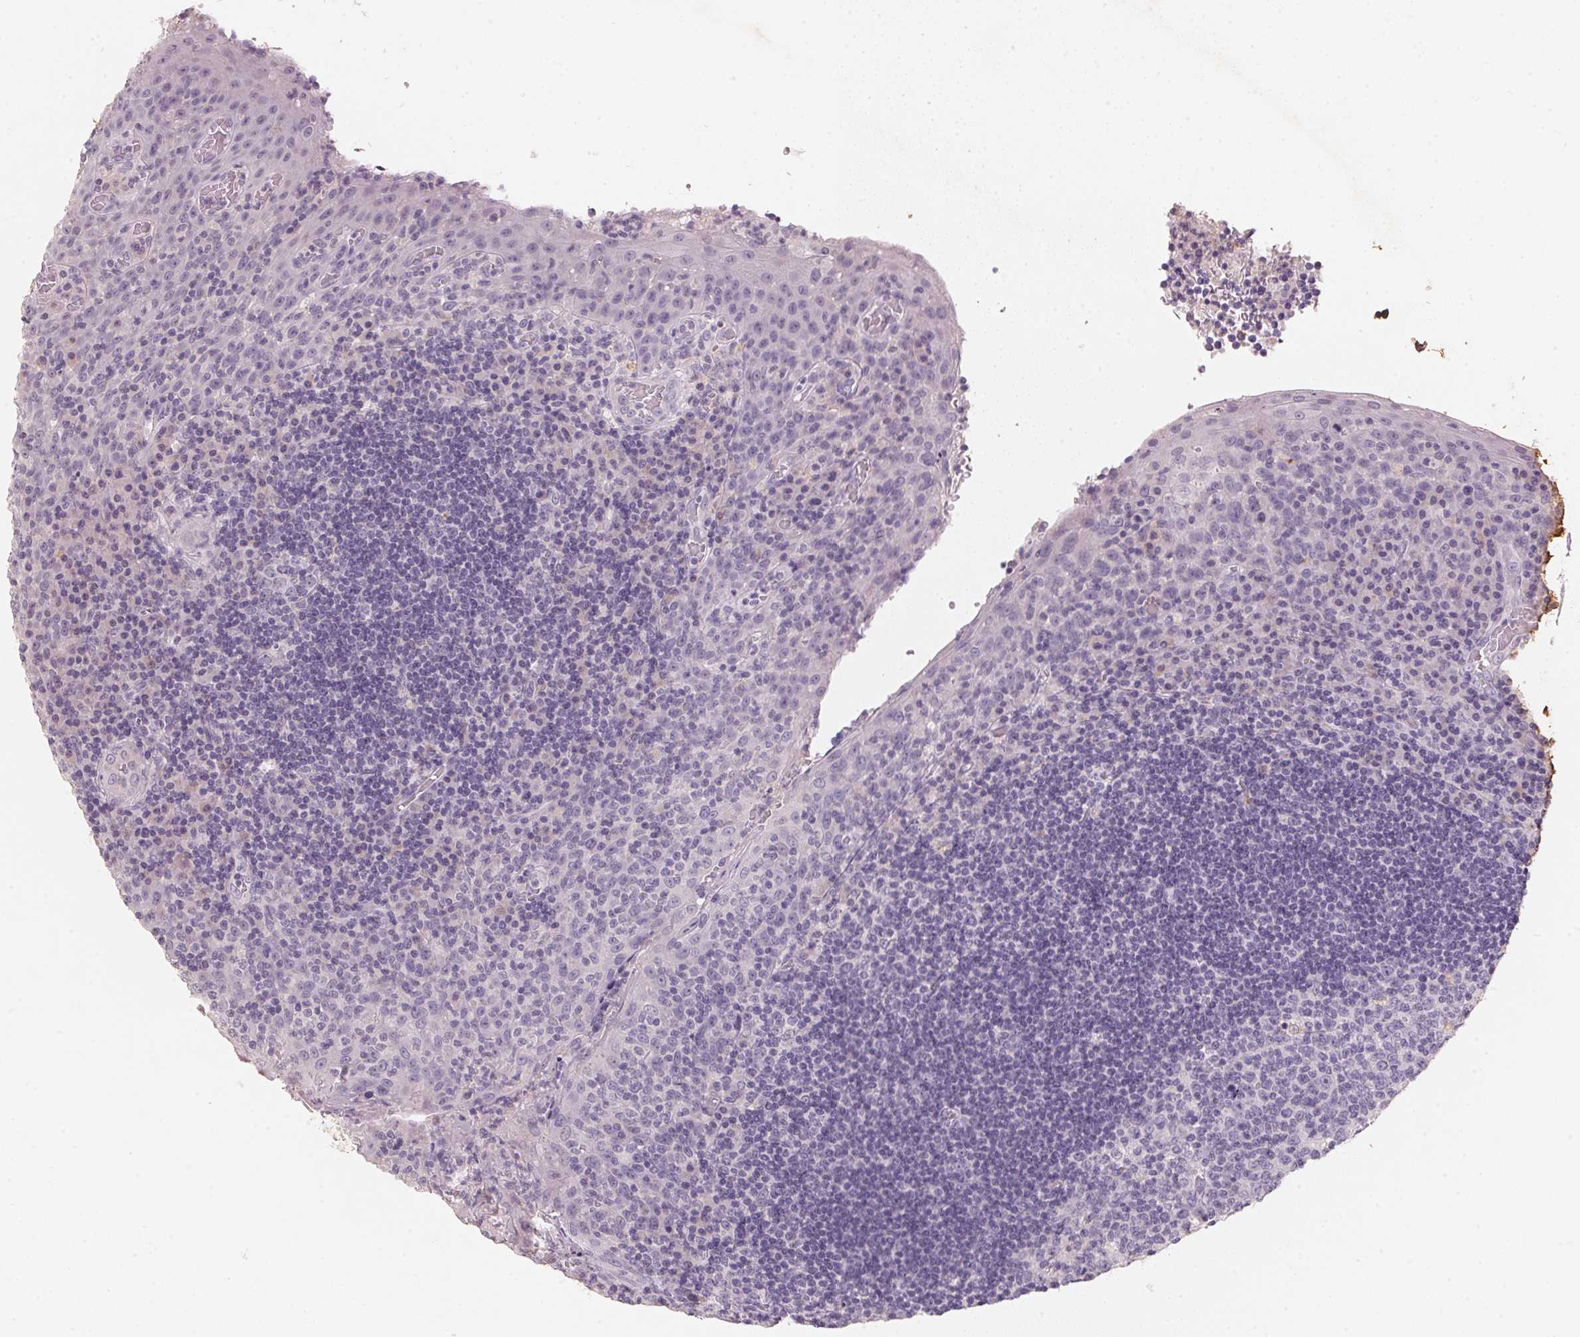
{"staining": {"intensity": "negative", "quantity": "none", "location": "none"}, "tissue": "tonsil", "cell_type": "Germinal center cells", "image_type": "normal", "snomed": [{"axis": "morphology", "description": "Normal tissue, NOS"}, {"axis": "topography", "description": "Tonsil"}], "caption": "Immunohistochemical staining of normal human tonsil exhibits no significant staining in germinal center cells.", "gene": "CXCL5", "patient": {"sex": "male", "age": 17}}